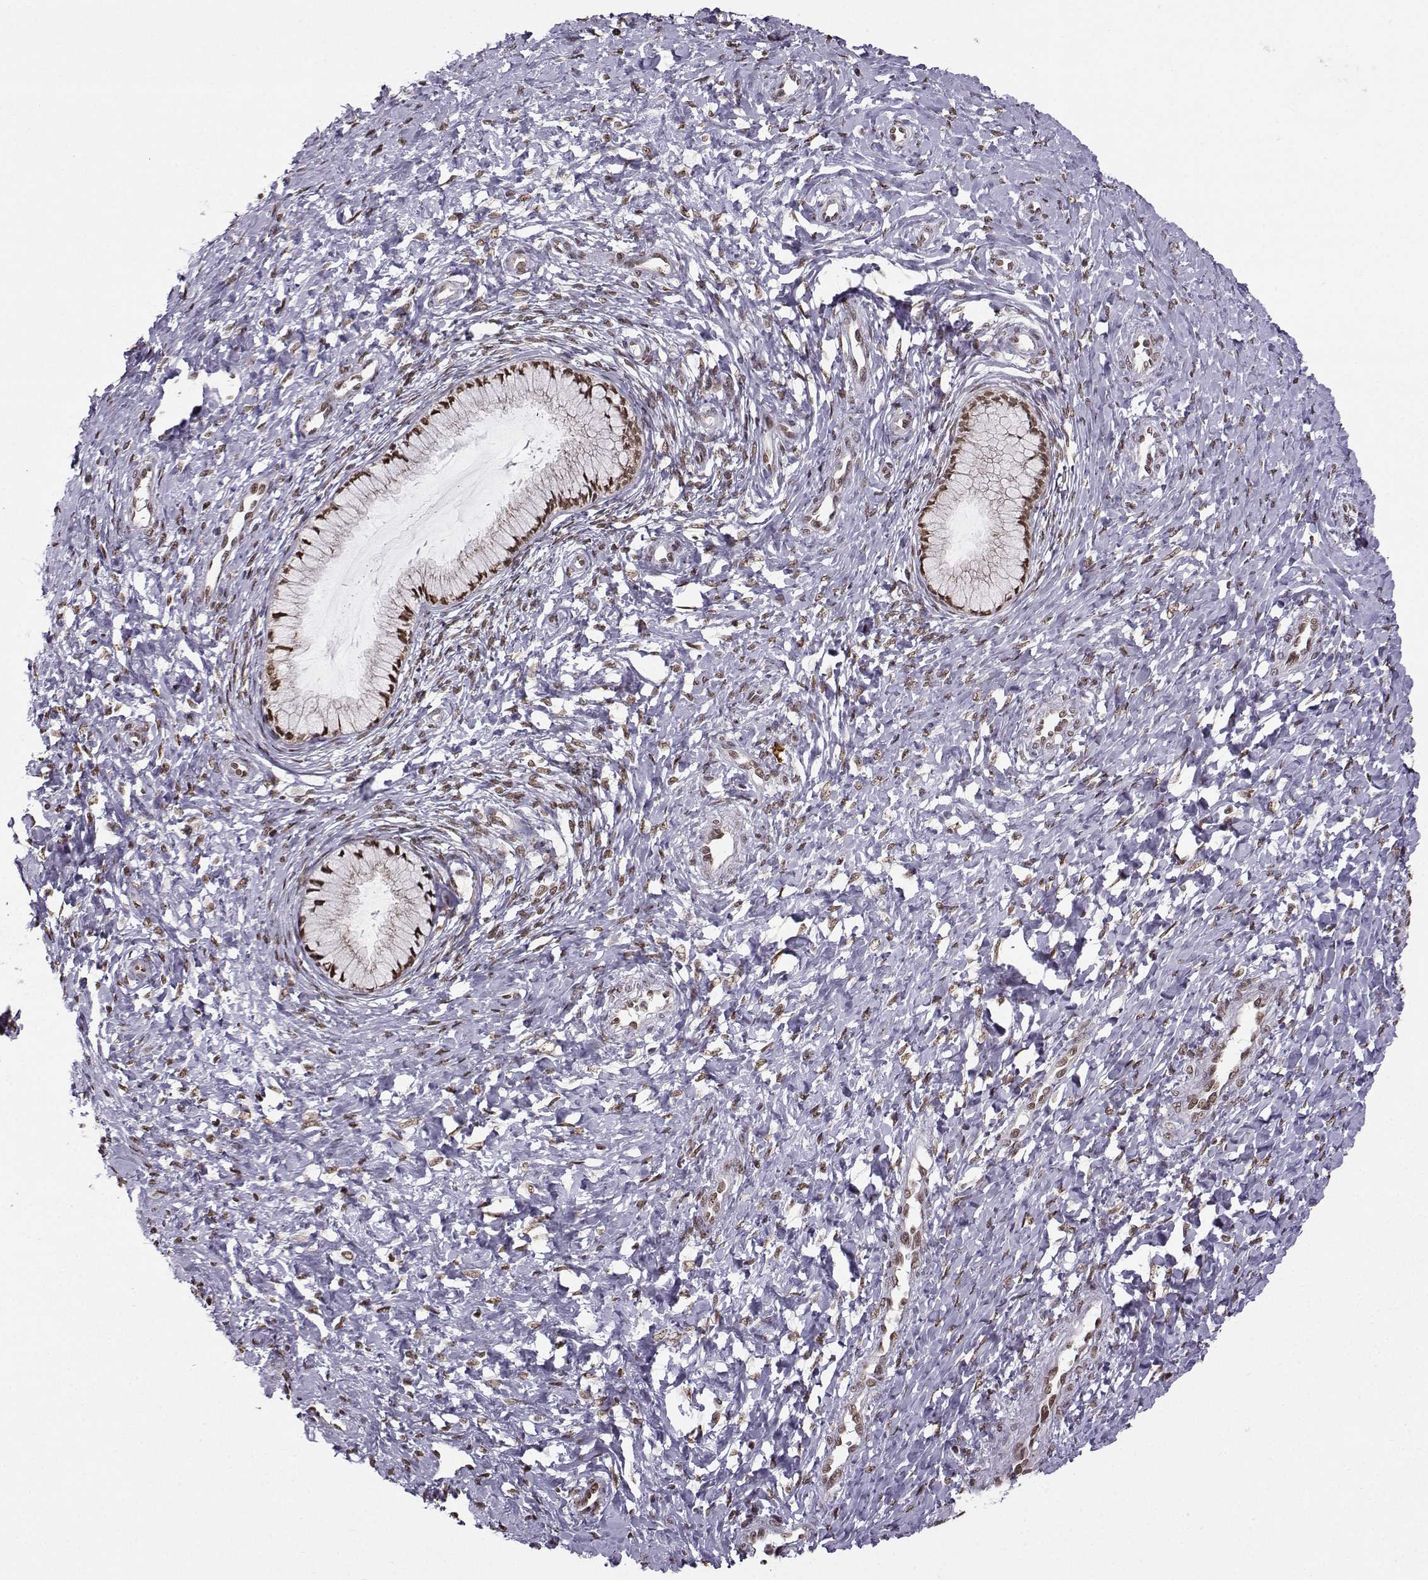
{"staining": {"intensity": "moderate", "quantity": ">75%", "location": "nuclear"}, "tissue": "cervix", "cell_type": "Glandular cells", "image_type": "normal", "snomed": [{"axis": "morphology", "description": "Normal tissue, NOS"}, {"axis": "topography", "description": "Cervix"}], "caption": "Glandular cells show moderate nuclear positivity in approximately >75% of cells in normal cervix.", "gene": "EZH1", "patient": {"sex": "female", "age": 37}}